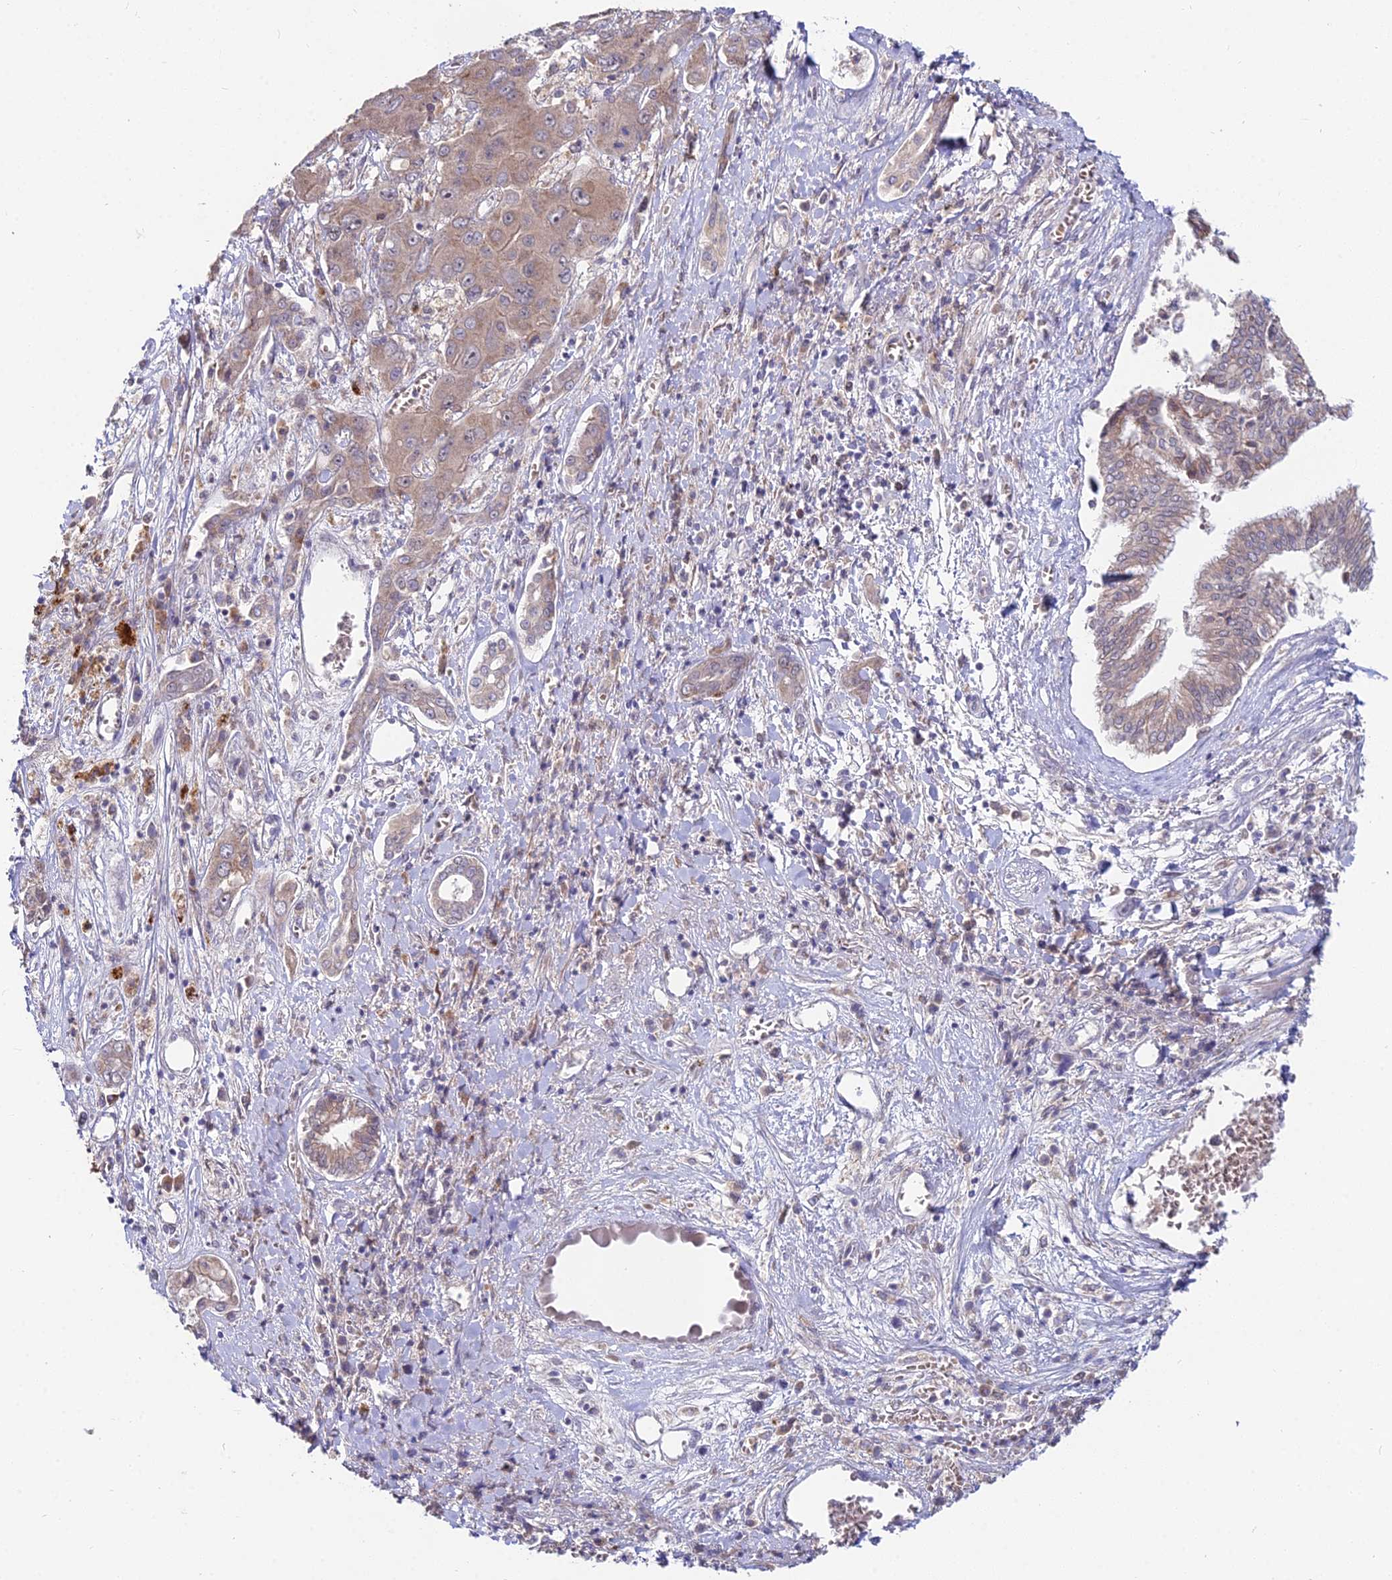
{"staining": {"intensity": "weak", "quantity": "<25%", "location": "cytoplasmic/membranous"}, "tissue": "liver cancer", "cell_type": "Tumor cells", "image_type": "cancer", "snomed": [{"axis": "morphology", "description": "Cholangiocarcinoma"}, {"axis": "topography", "description": "Liver"}], "caption": "The image displays no staining of tumor cells in cholangiocarcinoma (liver). The staining was performed using DAB (3,3'-diaminobenzidine) to visualize the protein expression in brown, while the nuclei were stained in blue with hematoxylin (Magnification: 20x).", "gene": "WDR43", "patient": {"sex": "male", "age": 67}}